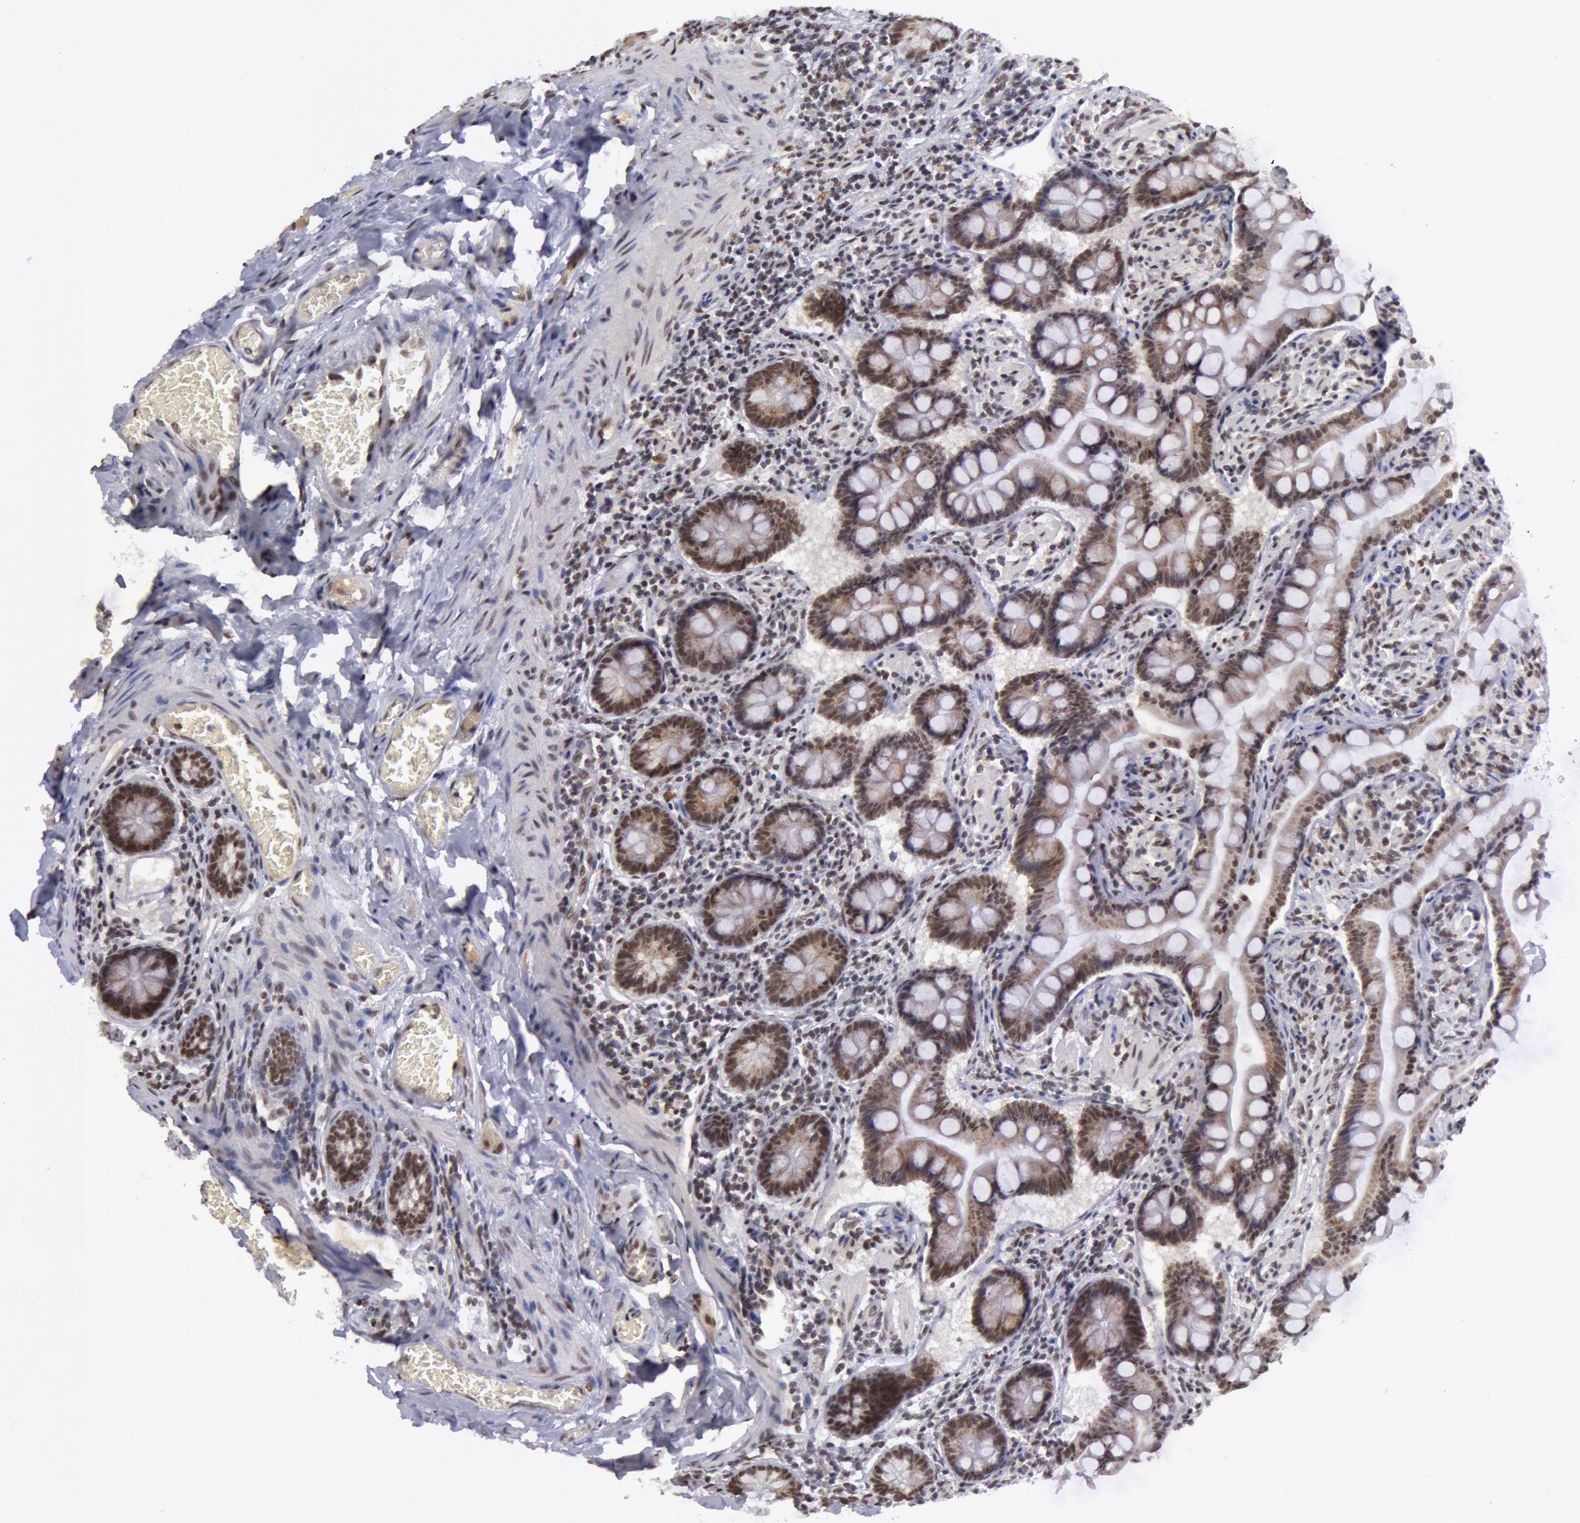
{"staining": {"intensity": "strong", "quantity": ">75%", "location": "cytoplasmic/membranous,nuclear"}, "tissue": "small intestine", "cell_type": "Glandular cells", "image_type": "normal", "snomed": [{"axis": "morphology", "description": "Normal tissue, NOS"}, {"axis": "topography", "description": "Small intestine"}], "caption": "Small intestine stained with DAB (3,3'-diaminobenzidine) immunohistochemistry demonstrates high levels of strong cytoplasmic/membranous,nuclear expression in about >75% of glandular cells.", "gene": "VRTN", "patient": {"sex": "male", "age": 41}}